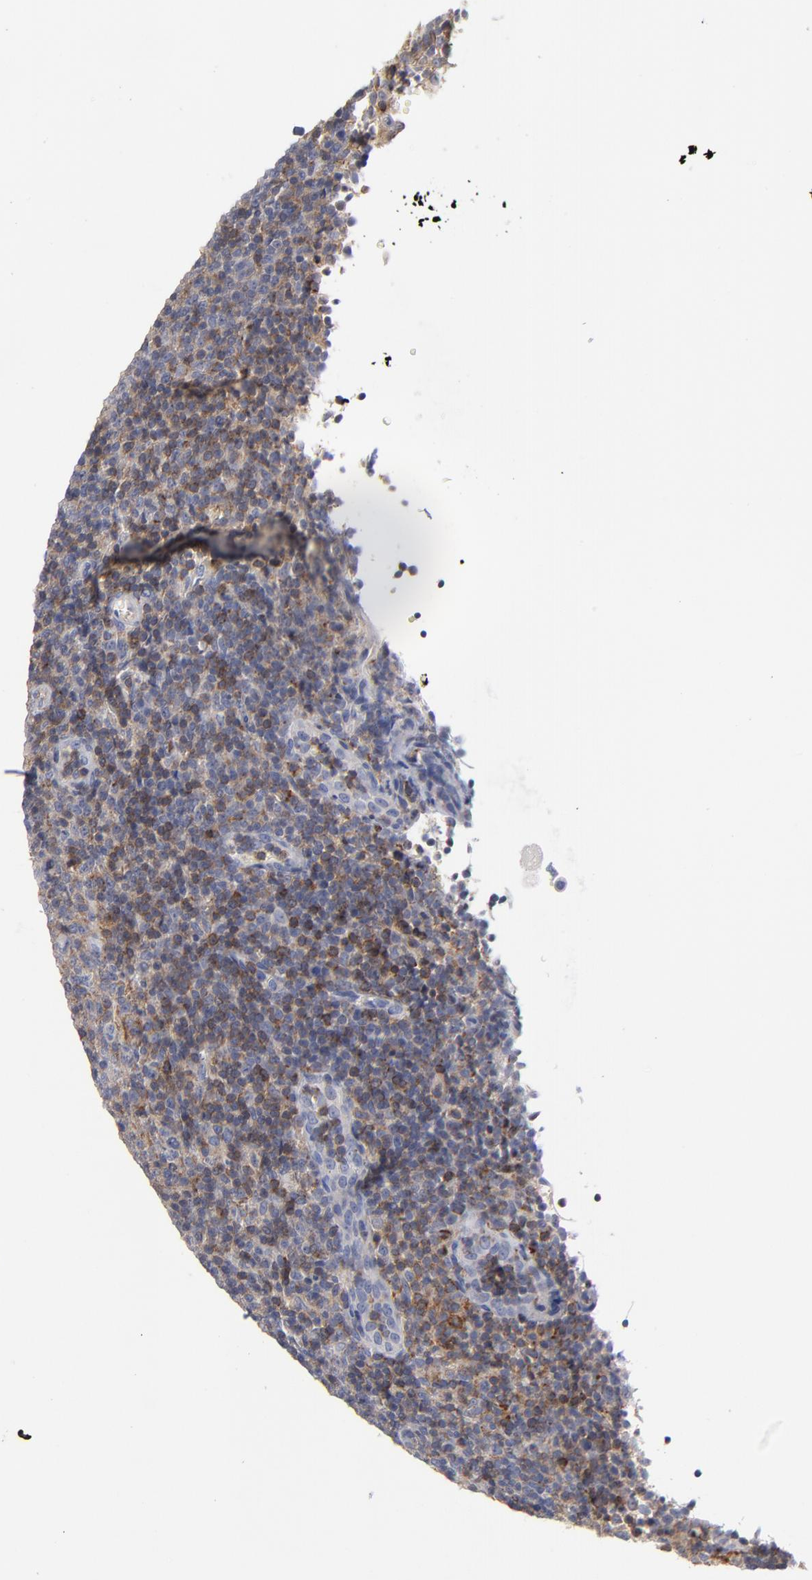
{"staining": {"intensity": "moderate", "quantity": "<25%", "location": "cytoplasmic/membranous"}, "tissue": "lymphoma", "cell_type": "Tumor cells", "image_type": "cancer", "snomed": [{"axis": "morphology", "description": "Malignant lymphoma, non-Hodgkin's type, Low grade"}, {"axis": "topography", "description": "Lymph node"}], "caption": "Low-grade malignant lymphoma, non-Hodgkin's type stained with a protein marker reveals moderate staining in tumor cells.", "gene": "PDLIM2", "patient": {"sex": "male", "age": 70}}